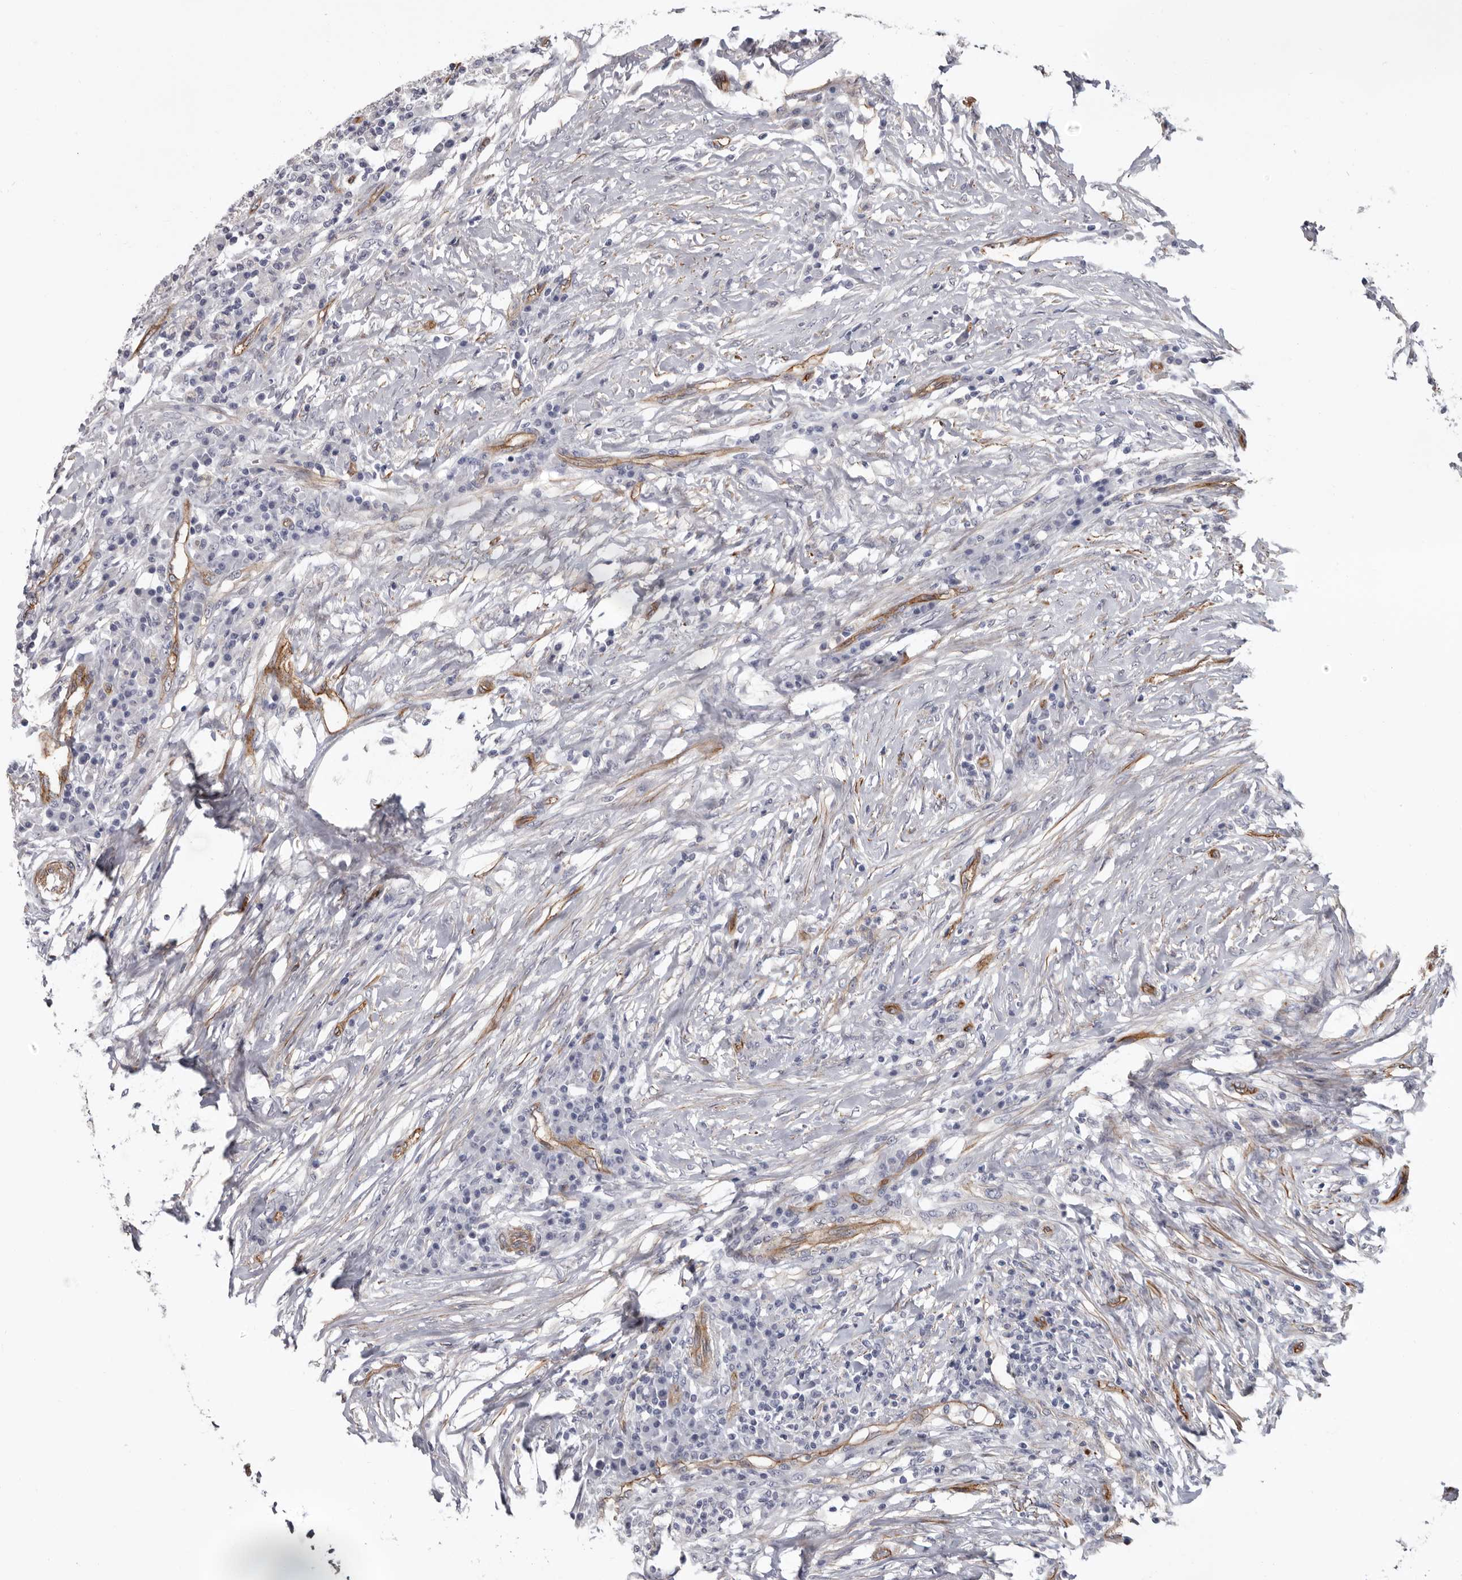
{"staining": {"intensity": "negative", "quantity": "none", "location": "none"}, "tissue": "colorectal cancer", "cell_type": "Tumor cells", "image_type": "cancer", "snomed": [{"axis": "morphology", "description": "Adenocarcinoma, NOS"}, {"axis": "topography", "description": "Colon"}], "caption": "Tumor cells are negative for protein expression in human colorectal cancer. The staining is performed using DAB (3,3'-diaminobenzidine) brown chromogen with nuclei counter-stained in using hematoxylin.", "gene": "ADGRL4", "patient": {"sex": "male", "age": 83}}